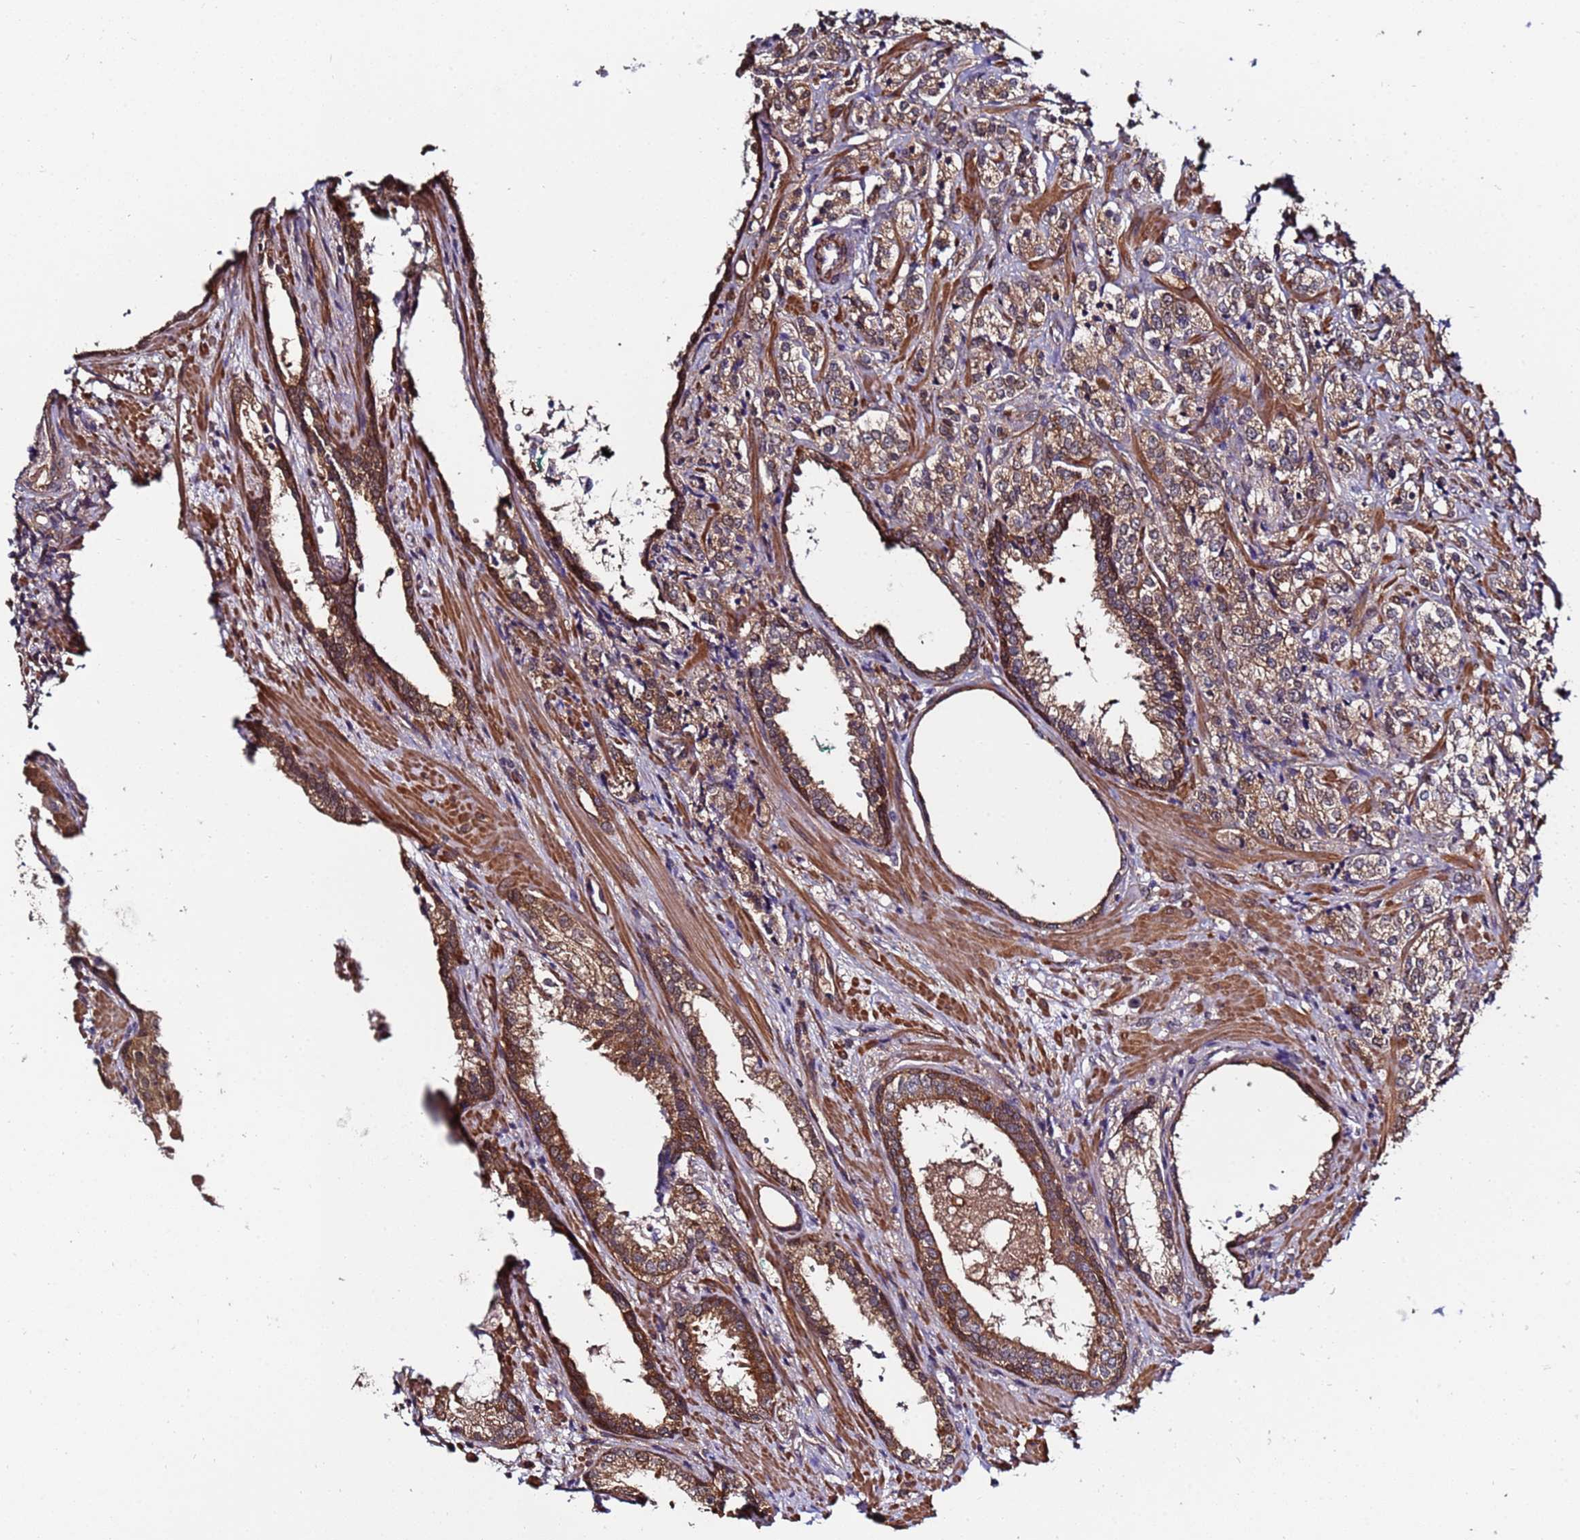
{"staining": {"intensity": "moderate", "quantity": ">75%", "location": "cytoplasmic/membranous"}, "tissue": "prostate cancer", "cell_type": "Tumor cells", "image_type": "cancer", "snomed": [{"axis": "morphology", "description": "Adenocarcinoma, High grade"}, {"axis": "topography", "description": "Prostate"}], "caption": "Immunohistochemical staining of human prostate adenocarcinoma (high-grade) shows moderate cytoplasmic/membranous protein positivity in about >75% of tumor cells.", "gene": "NAXE", "patient": {"sex": "male", "age": 69}}